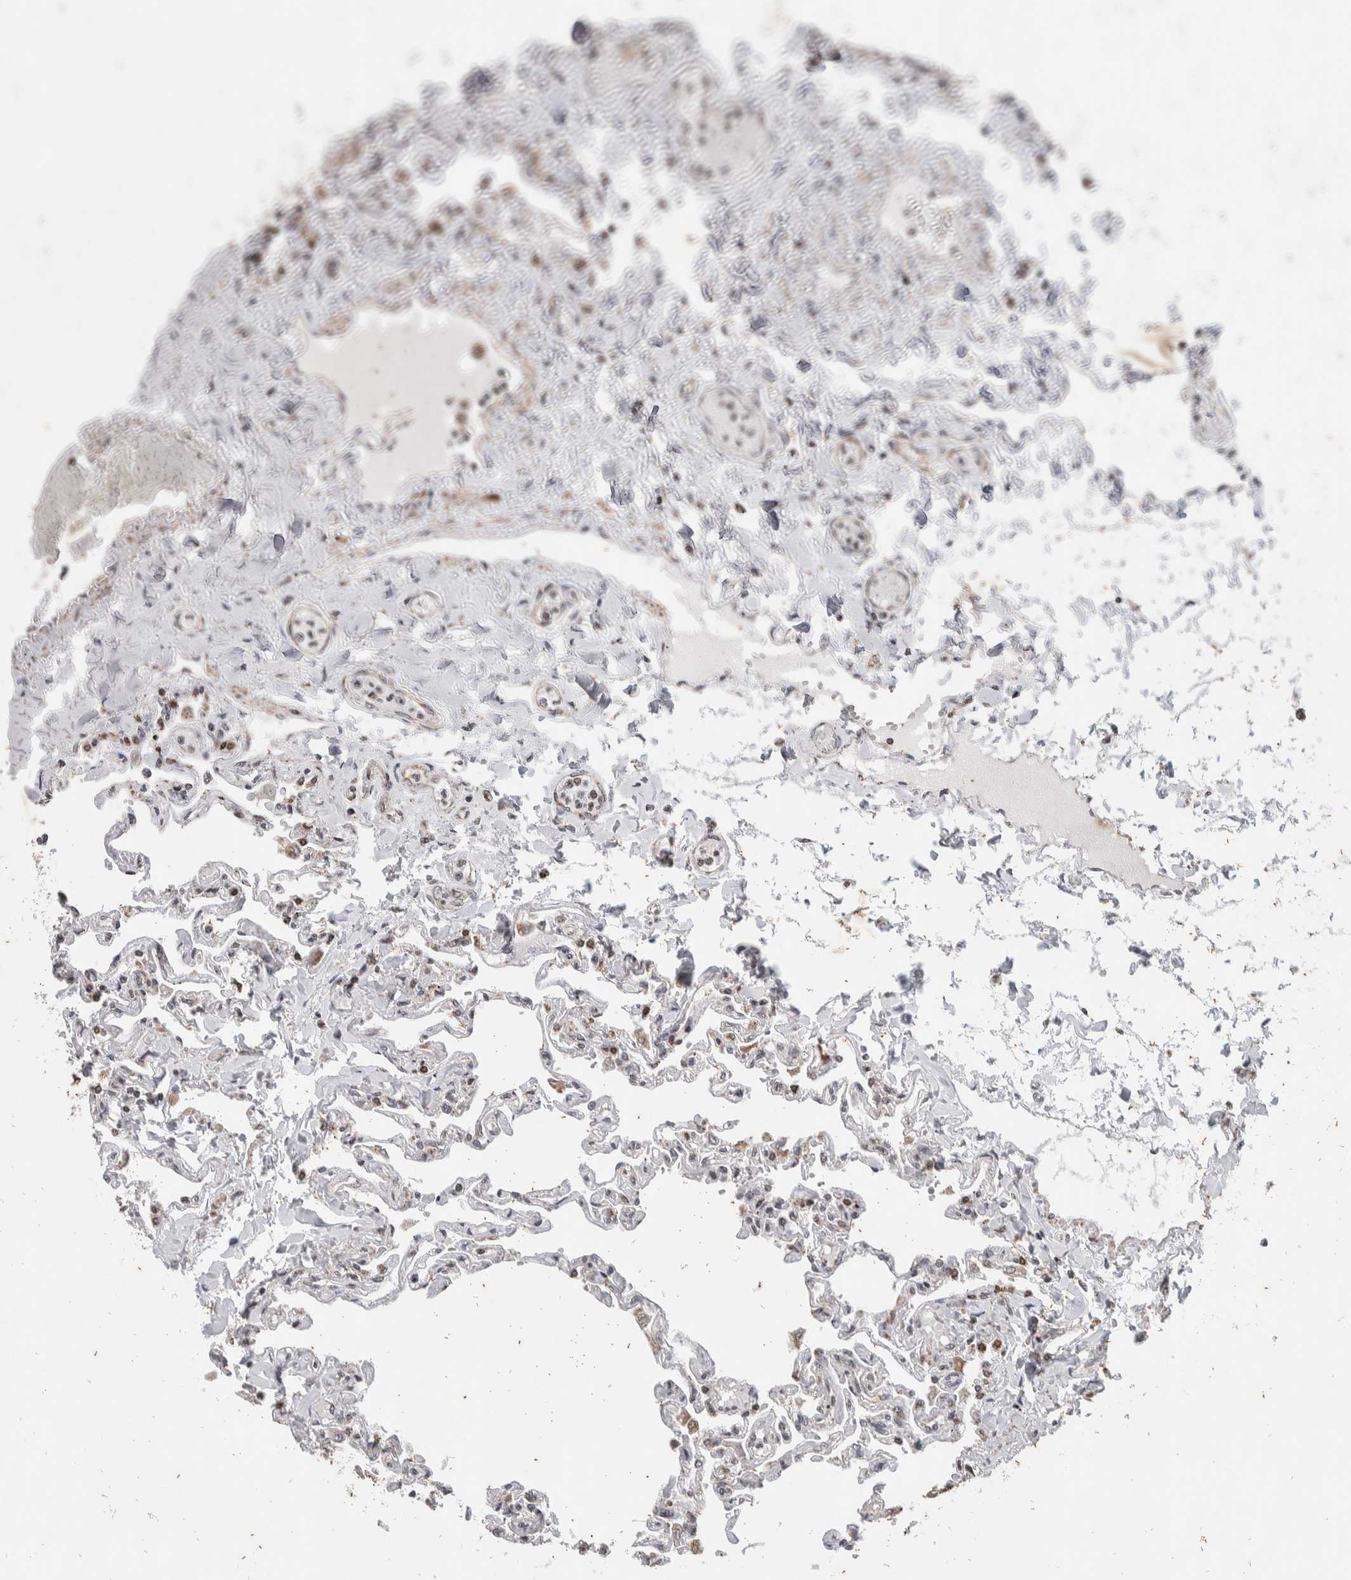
{"staining": {"intensity": "weak", "quantity": "<25%", "location": "cytoplasmic/membranous"}, "tissue": "lung", "cell_type": "Alveolar cells", "image_type": "normal", "snomed": [{"axis": "morphology", "description": "Normal tissue, NOS"}, {"axis": "topography", "description": "Lung"}], "caption": "The IHC photomicrograph has no significant expression in alveolar cells of lung.", "gene": "ATXN7L1", "patient": {"sex": "male", "age": 21}}